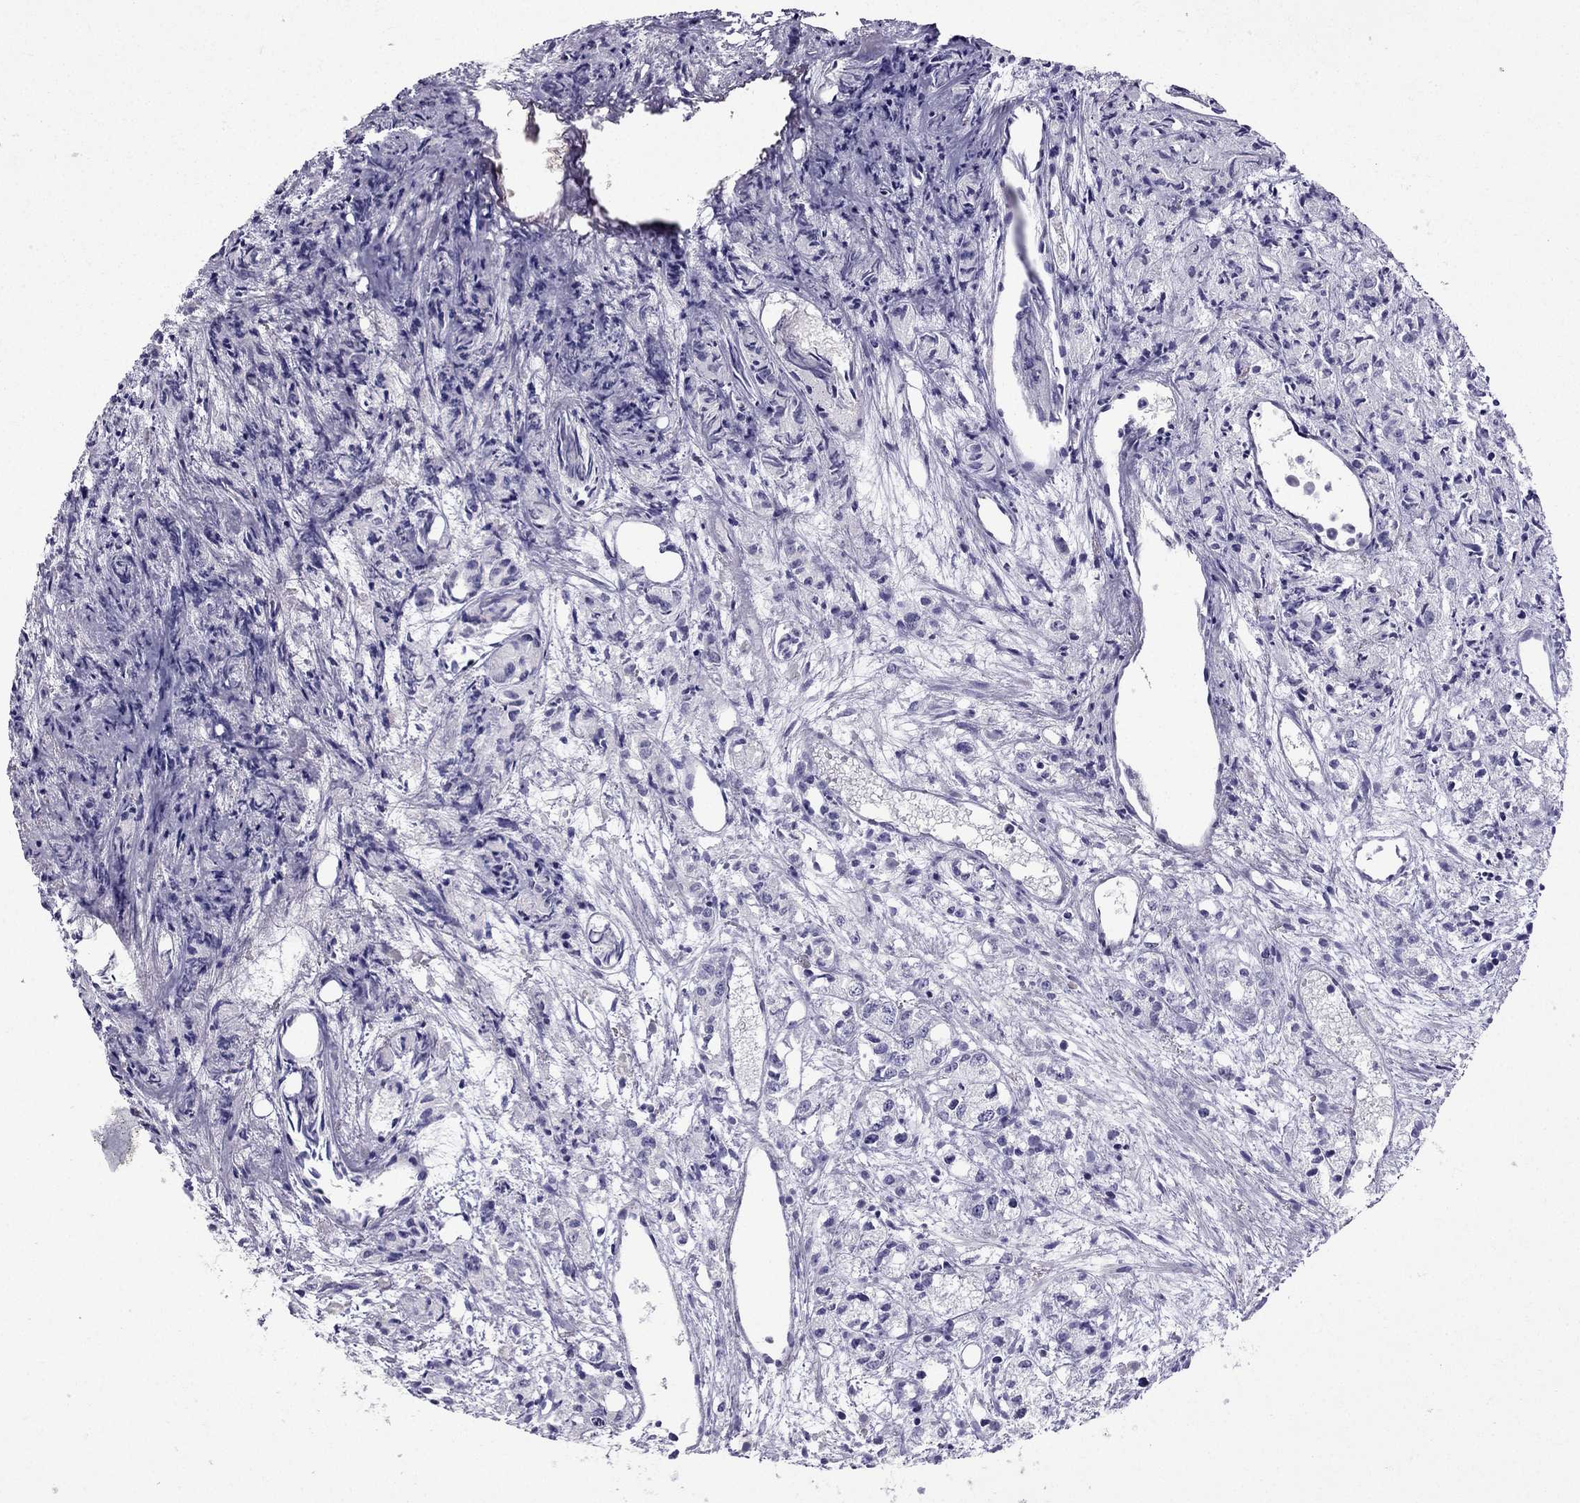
{"staining": {"intensity": "negative", "quantity": "none", "location": "none"}, "tissue": "prostate cancer", "cell_type": "Tumor cells", "image_type": "cancer", "snomed": [{"axis": "morphology", "description": "Adenocarcinoma, Medium grade"}, {"axis": "topography", "description": "Prostate"}], "caption": "Tumor cells show no significant positivity in prostate cancer (medium-grade adenocarcinoma). The staining was performed using DAB to visualize the protein expression in brown, while the nuclei were stained in blue with hematoxylin (Magnification: 20x).", "gene": "GJA8", "patient": {"sex": "male", "age": 74}}